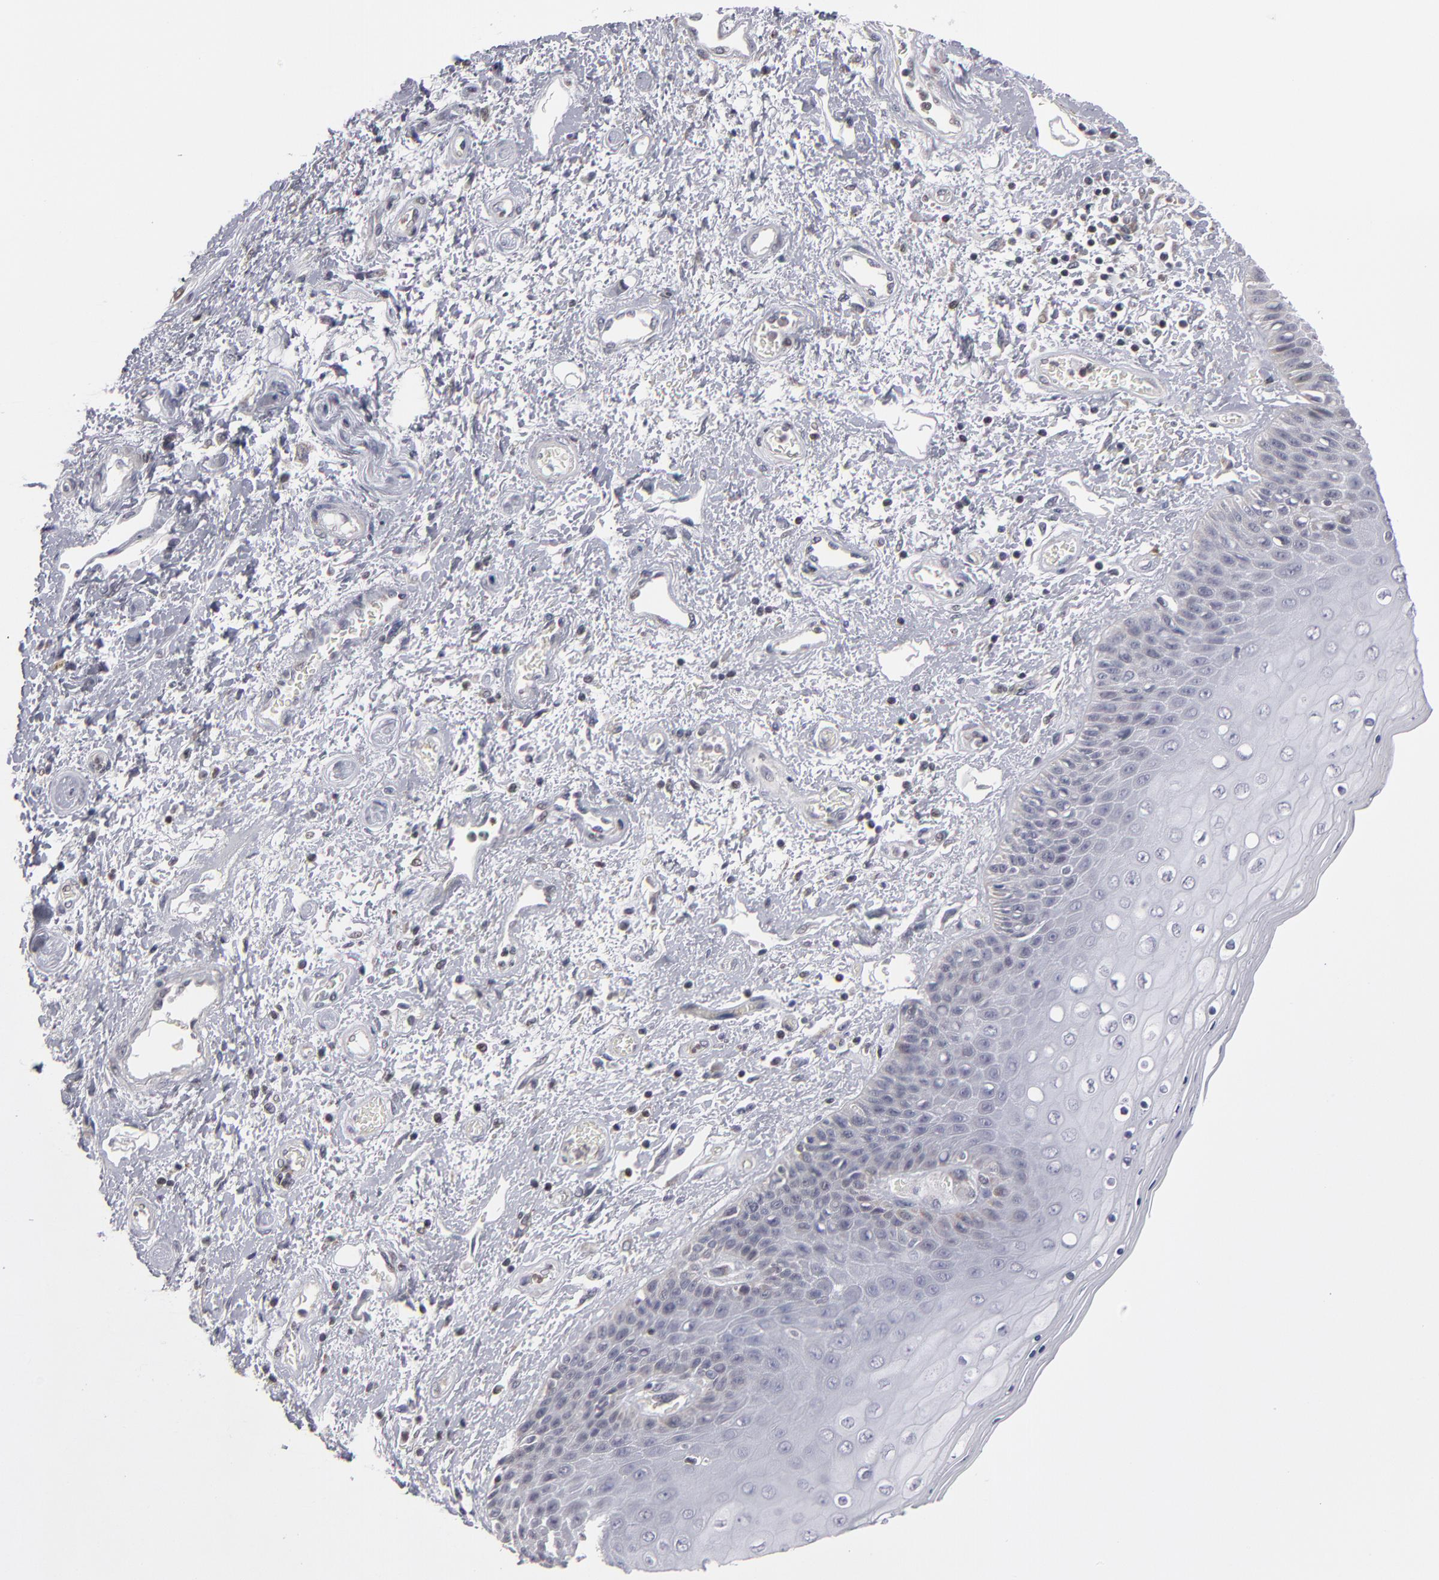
{"staining": {"intensity": "weak", "quantity": "<25%", "location": "nuclear"}, "tissue": "skin", "cell_type": "Epidermal cells", "image_type": "normal", "snomed": [{"axis": "morphology", "description": "Normal tissue, NOS"}, {"axis": "topography", "description": "Anal"}], "caption": "DAB (3,3'-diaminobenzidine) immunohistochemical staining of benign human skin shows no significant expression in epidermal cells. (Stains: DAB (3,3'-diaminobenzidine) immunohistochemistry with hematoxylin counter stain, Microscopy: brightfield microscopy at high magnification).", "gene": "ODF2", "patient": {"sex": "female", "age": 46}}